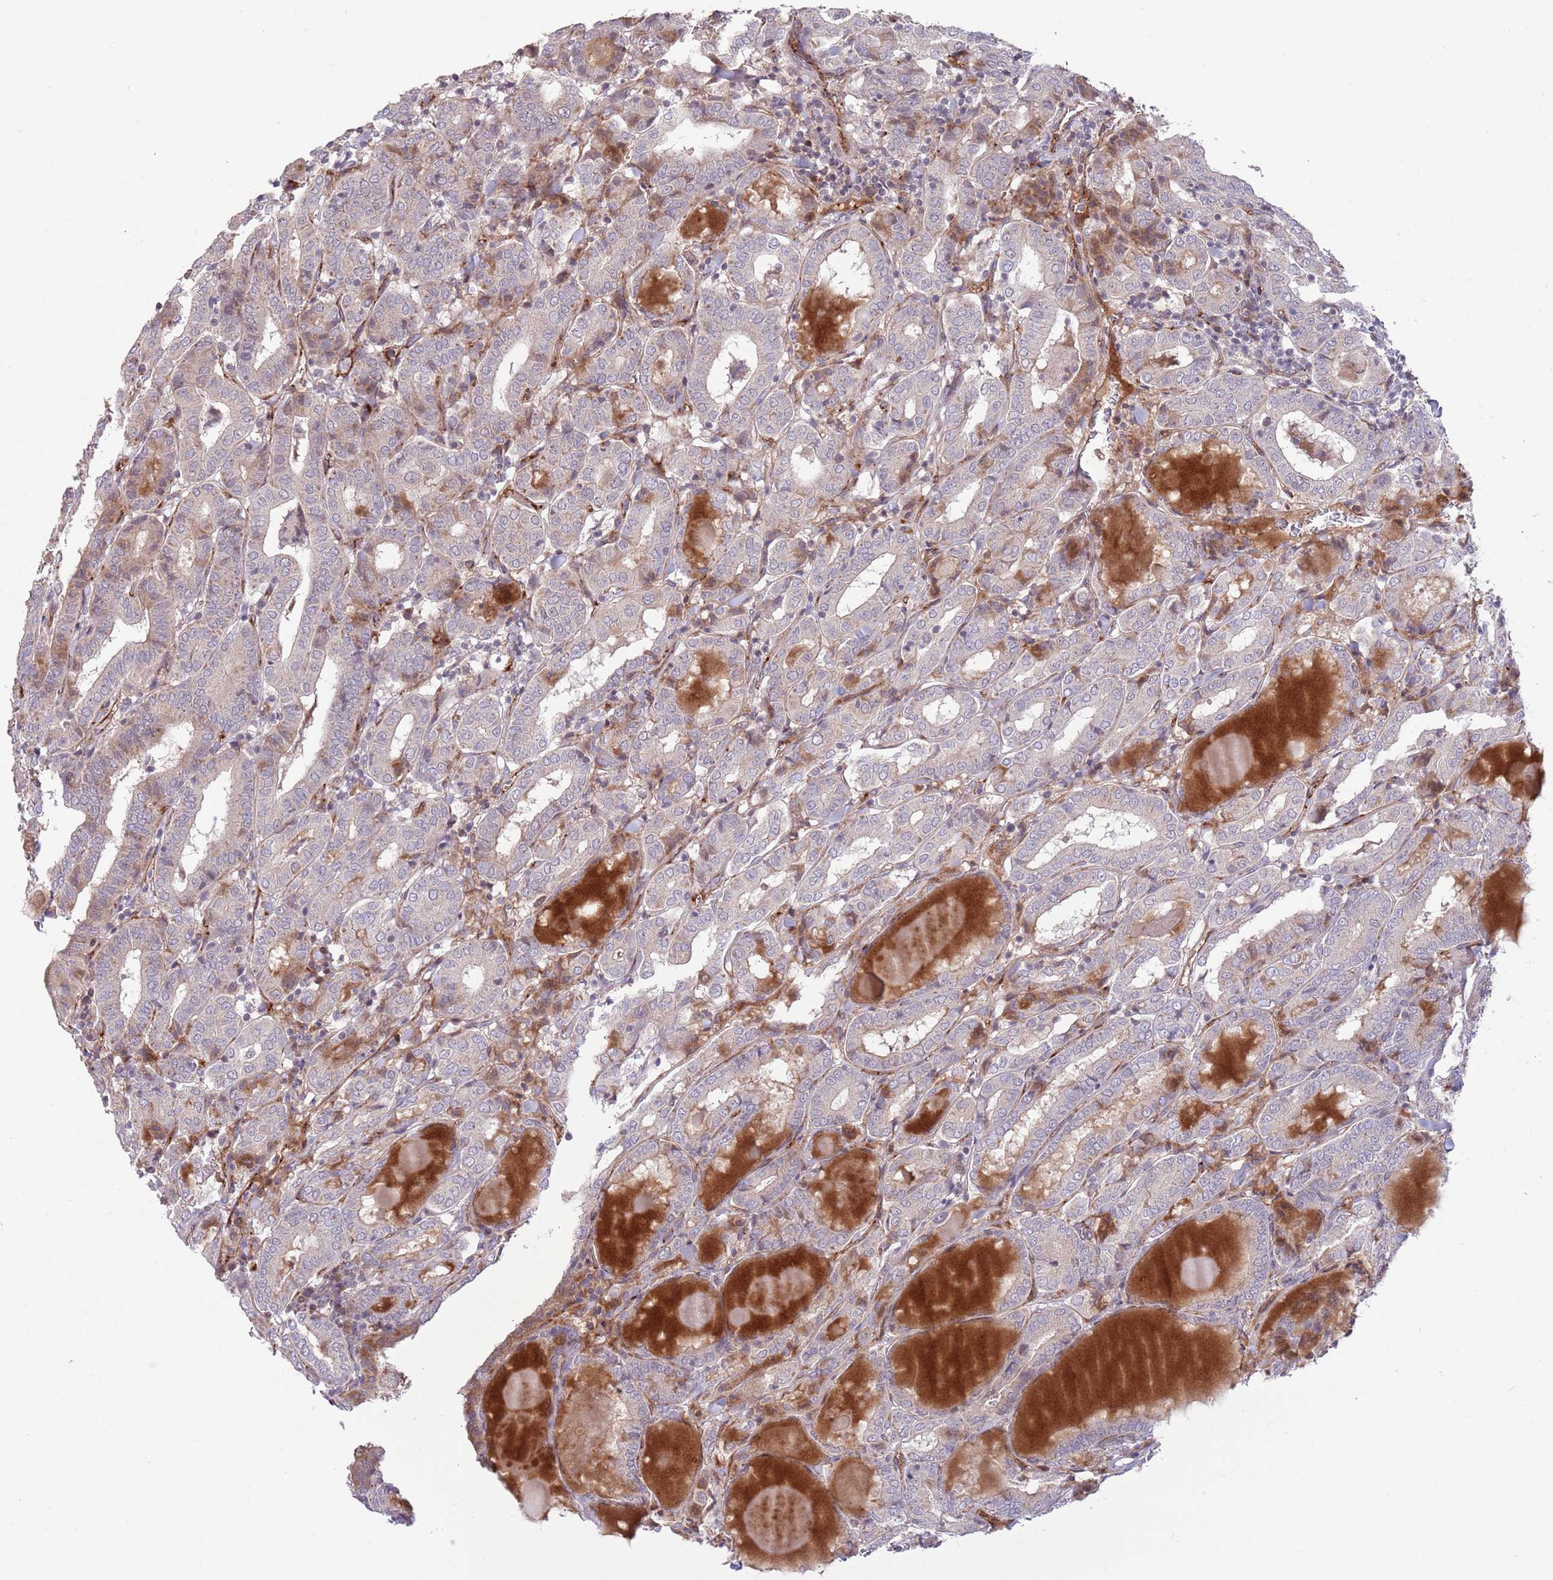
{"staining": {"intensity": "weak", "quantity": "<25%", "location": "cytoplasmic/membranous"}, "tissue": "thyroid cancer", "cell_type": "Tumor cells", "image_type": "cancer", "snomed": [{"axis": "morphology", "description": "Papillary adenocarcinoma, NOS"}, {"axis": "topography", "description": "Thyroid gland"}], "caption": "High magnification brightfield microscopy of thyroid papillary adenocarcinoma stained with DAB (3,3'-diaminobenzidine) (brown) and counterstained with hematoxylin (blue): tumor cells show no significant staining.", "gene": "DPP10", "patient": {"sex": "female", "age": 72}}